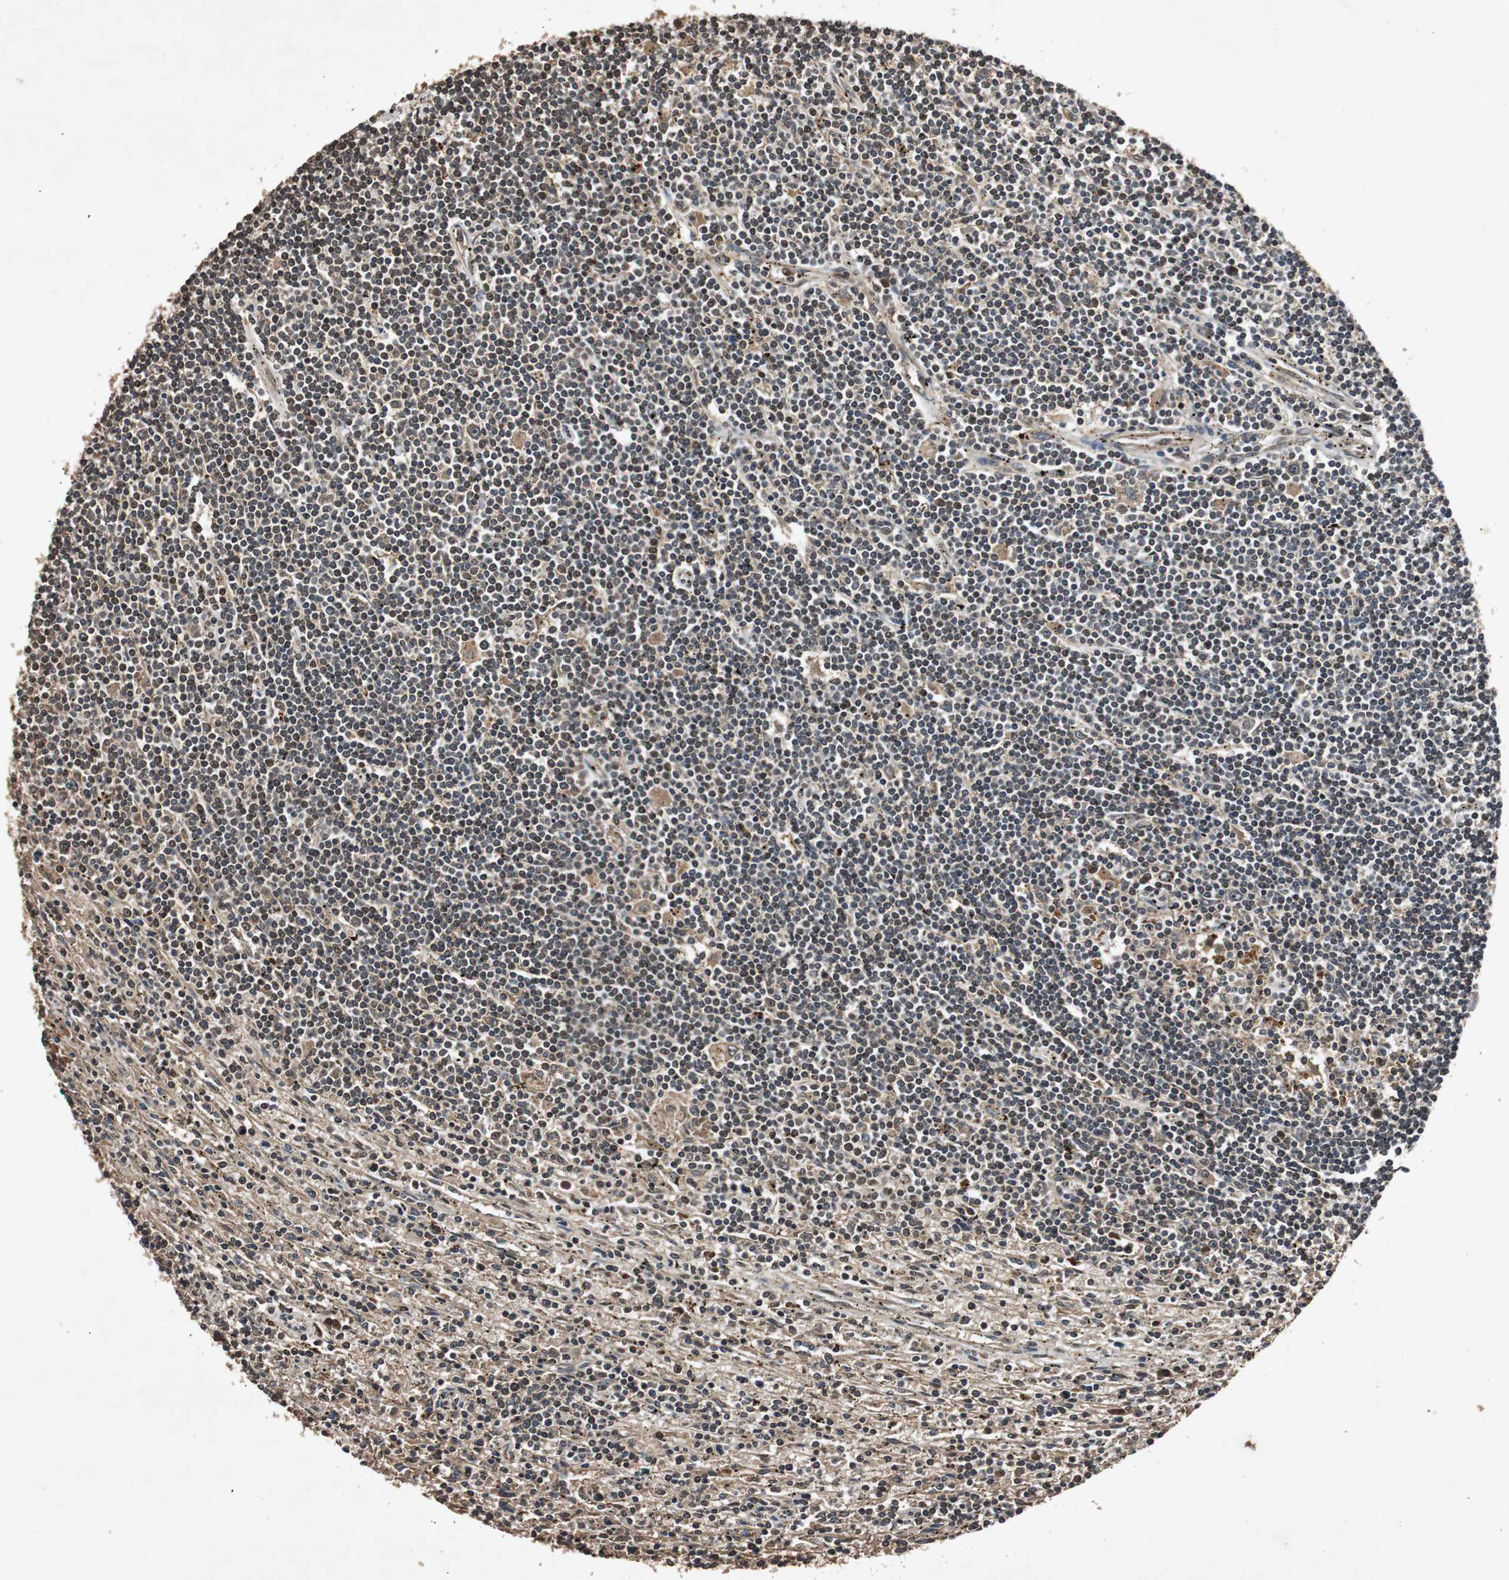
{"staining": {"intensity": "weak", "quantity": "25%-75%", "location": "nuclear"}, "tissue": "lymphoma", "cell_type": "Tumor cells", "image_type": "cancer", "snomed": [{"axis": "morphology", "description": "Malignant lymphoma, non-Hodgkin's type, Low grade"}, {"axis": "topography", "description": "Spleen"}], "caption": "Immunohistochemistry (IHC) photomicrograph of lymphoma stained for a protein (brown), which exhibits low levels of weak nuclear staining in about 25%-75% of tumor cells.", "gene": "SLIT2", "patient": {"sex": "male", "age": 76}}